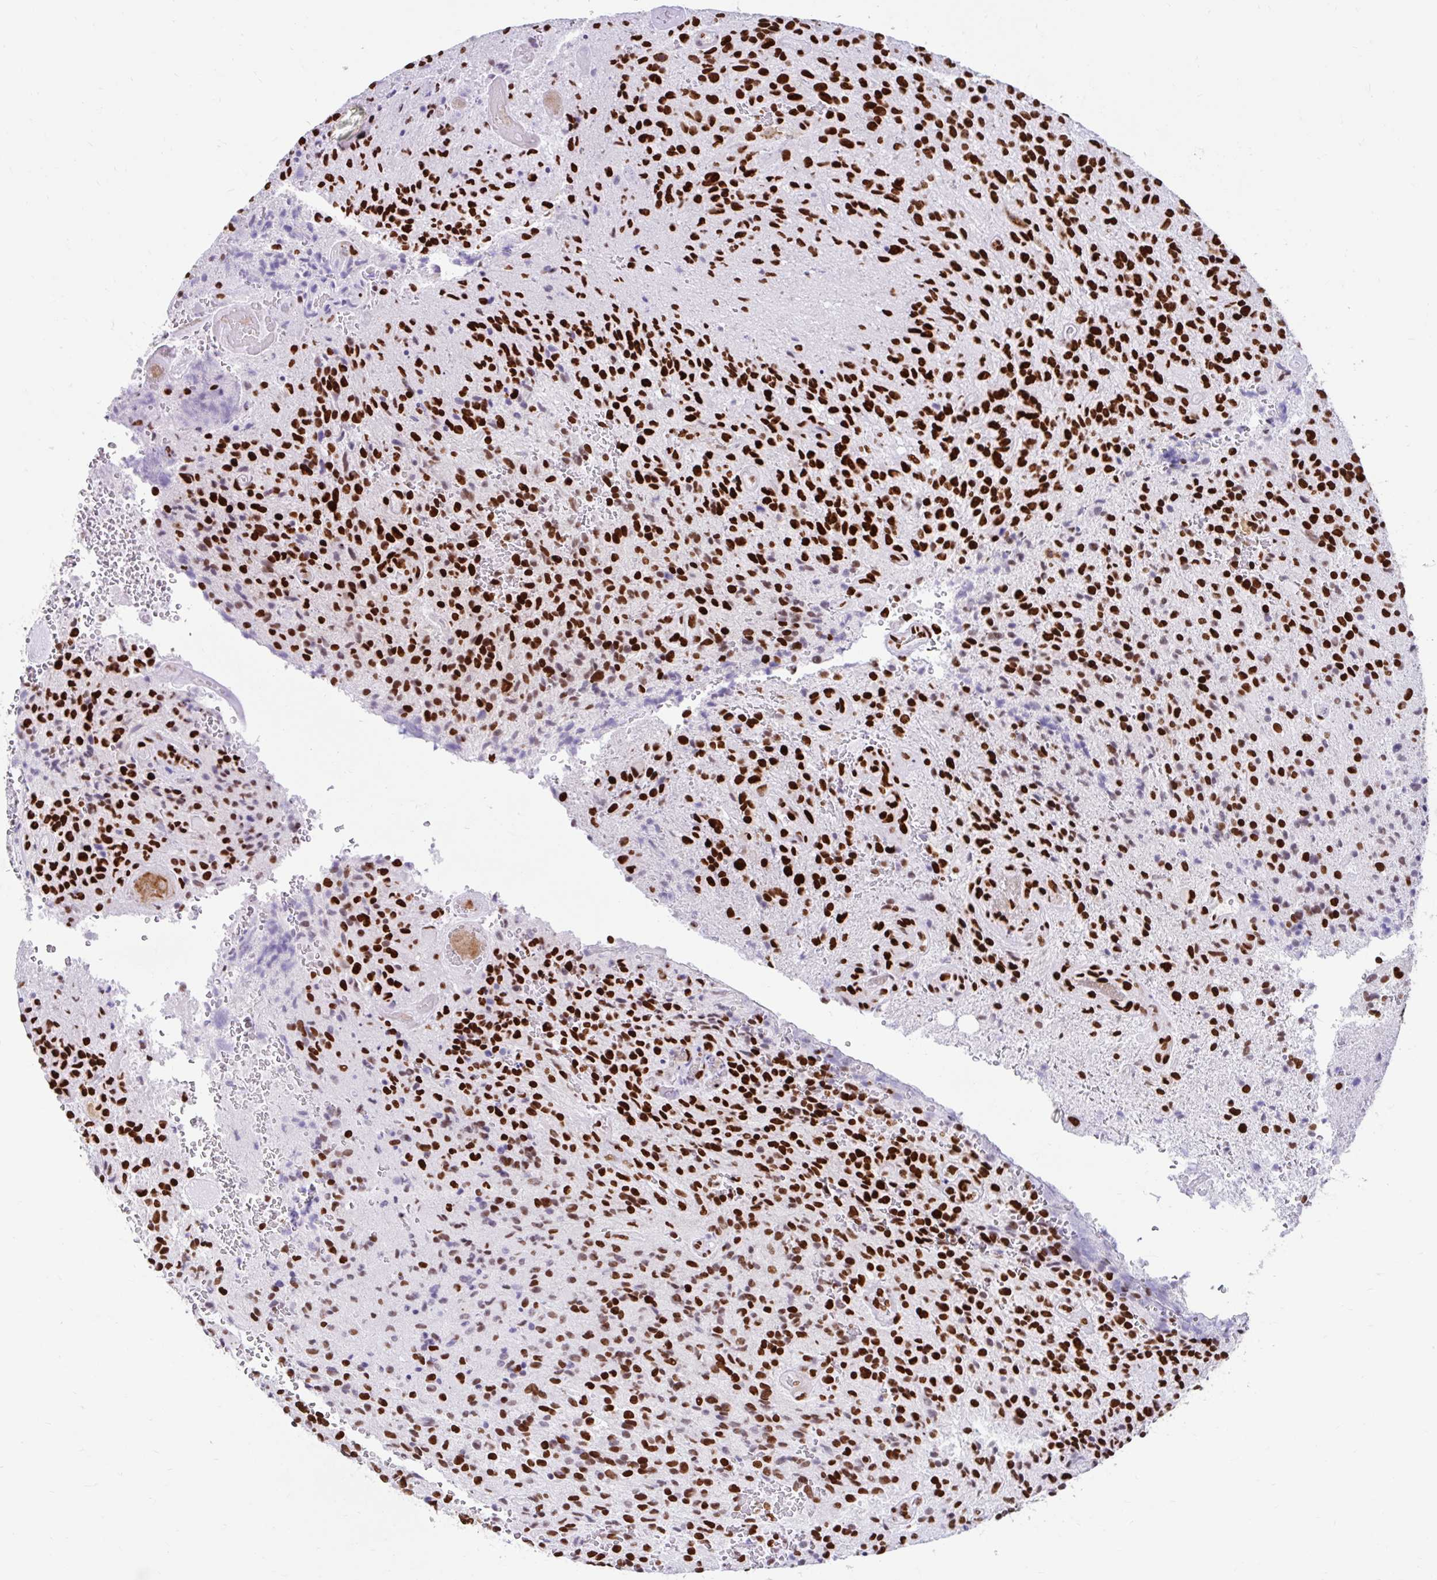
{"staining": {"intensity": "strong", "quantity": ">75%", "location": "nuclear"}, "tissue": "glioma", "cell_type": "Tumor cells", "image_type": "cancer", "snomed": [{"axis": "morphology", "description": "Normal tissue, NOS"}, {"axis": "morphology", "description": "Glioma, malignant, High grade"}, {"axis": "topography", "description": "Cerebral cortex"}], "caption": "IHC histopathology image of human high-grade glioma (malignant) stained for a protein (brown), which displays high levels of strong nuclear staining in approximately >75% of tumor cells.", "gene": "KHDRBS1", "patient": {"sex": "male", "age": 56}}